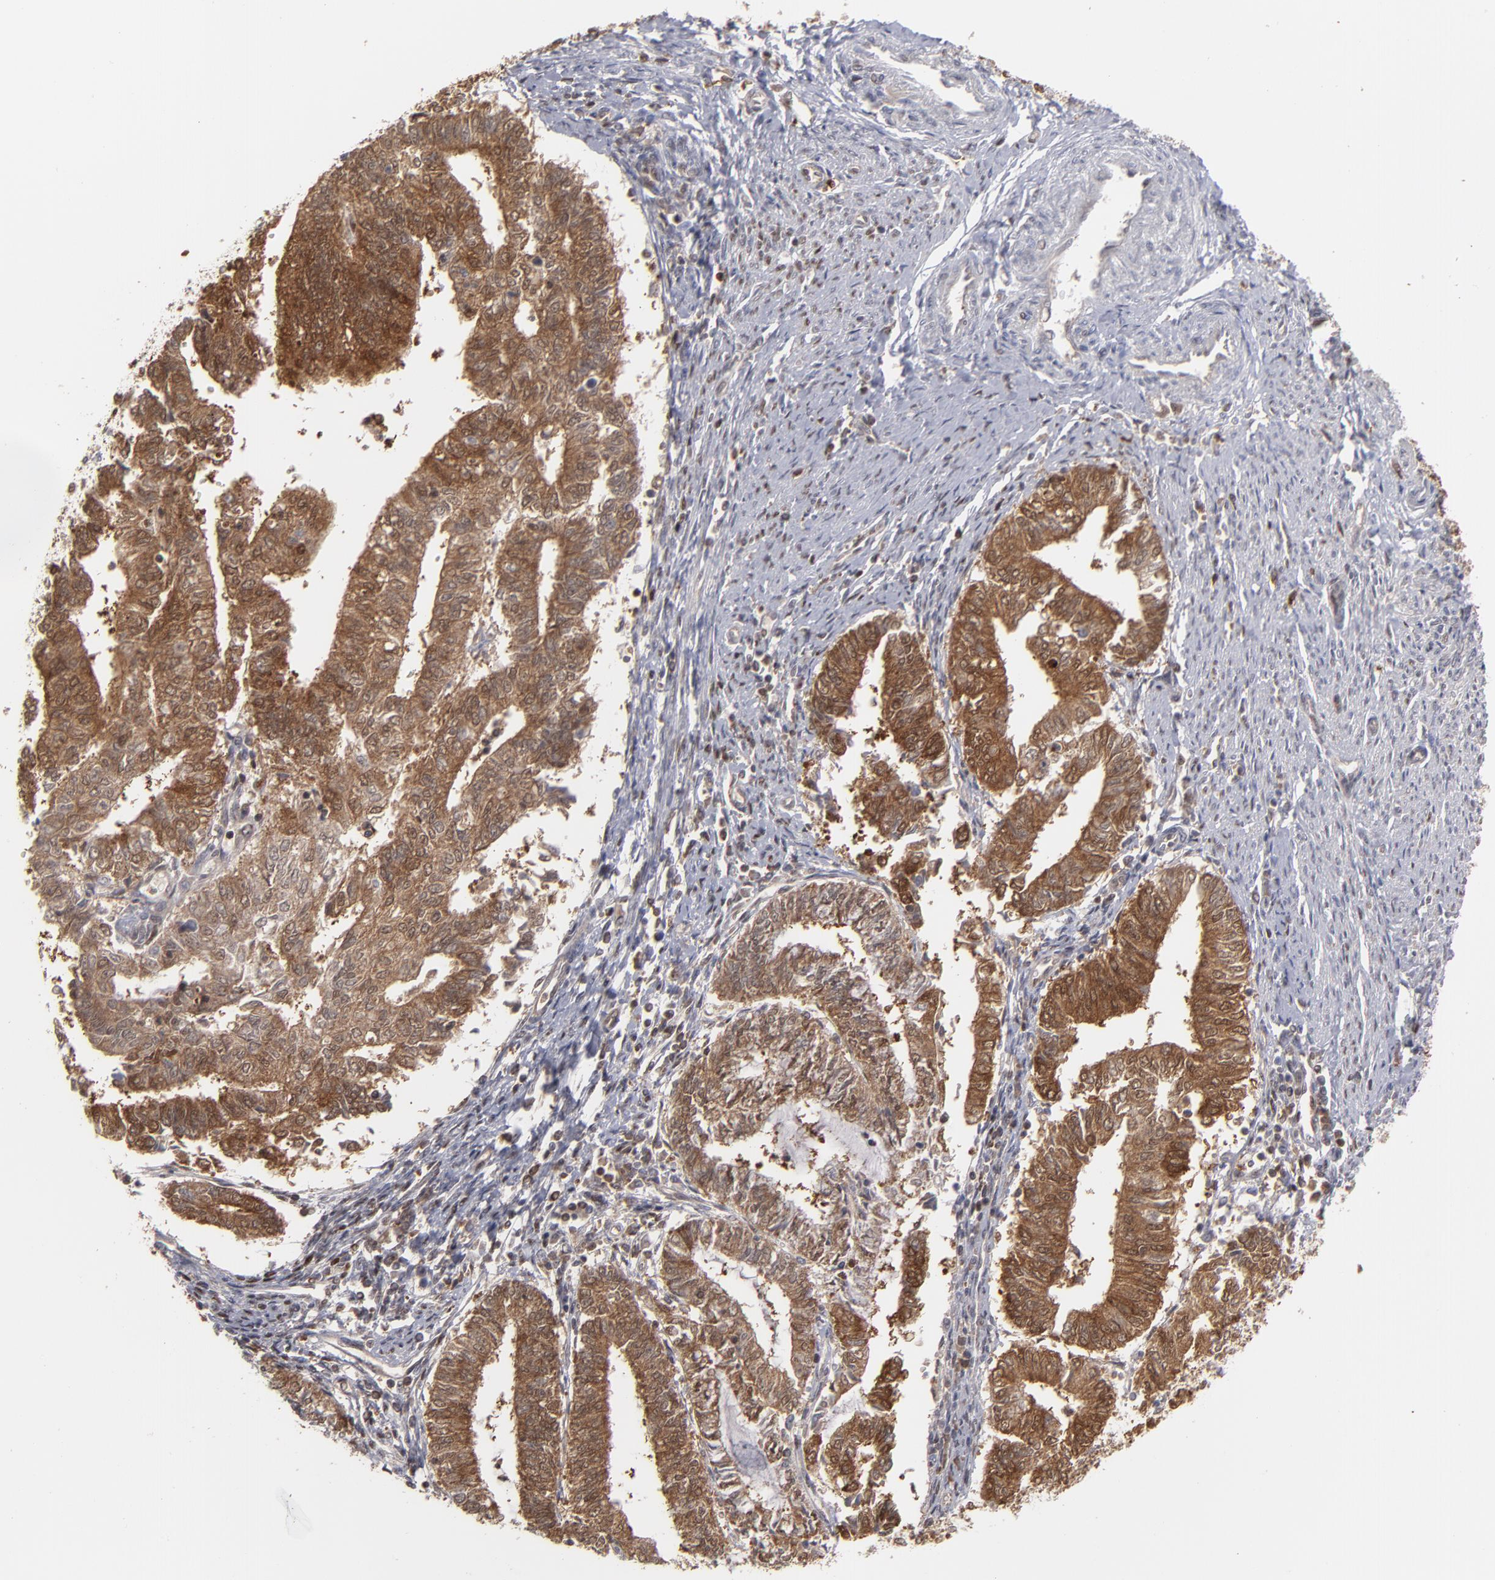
{"staining": {"intensity": "moderate", "quantity": ">75%", "location": "cytoplasmic/membranous,nuclear"}, "tissue": "endometrial cancer", "cell_type": "Tumor cells", "image_type": "cancer", "snomed": [{"axis": "morphology", "description": "Adenocarcinoma, NOS"}, {"axis": "topography", "description": "Endometrium"}], "caption": "IHC of endometrial adenocarcinoma displays medium levels of moderate cytoplasmic/membranous and nuclear staining in approximately >75% of tumor cells.", "gene": "GSR", "patient": {"sex": "female", "age": 66}}